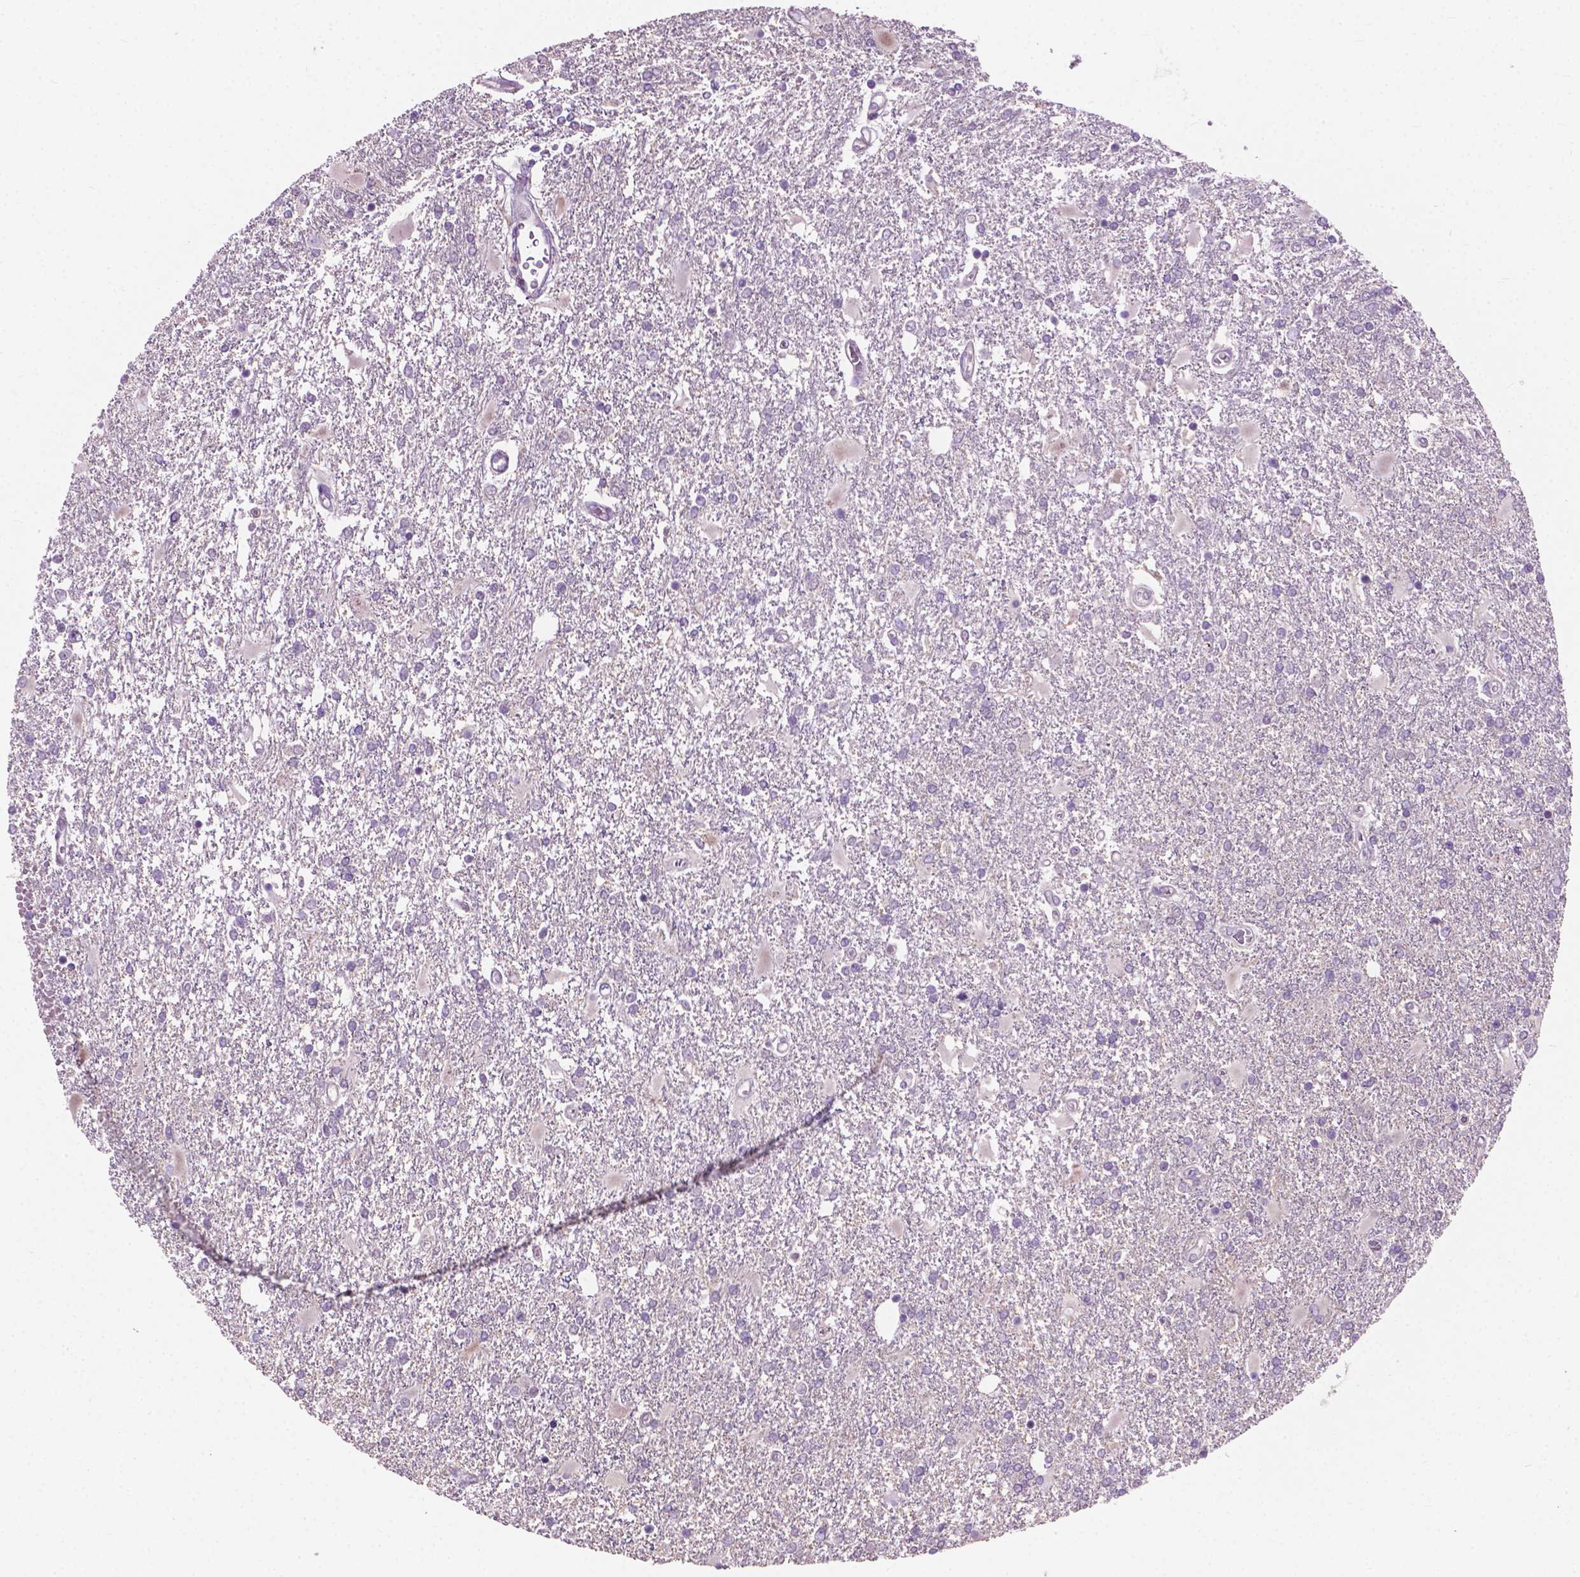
{"staining": {"intensity": "negative", "quantity": "none", "location": "none"}, "tissue": "glioma", "cell_type": "Tumor cells", "image_type": "cancer", "snomed": [{"axis": "morphology", "description": "Glioma, malignant, High grade"}, {"axis": "topography", "description": "Cerebral cortex"}], "caption": "Glioma stained for a protein using IHC exhibits no expression tumor cells.", "gene": "MZT1", "patient": {"sex": "male", "age": 79}}